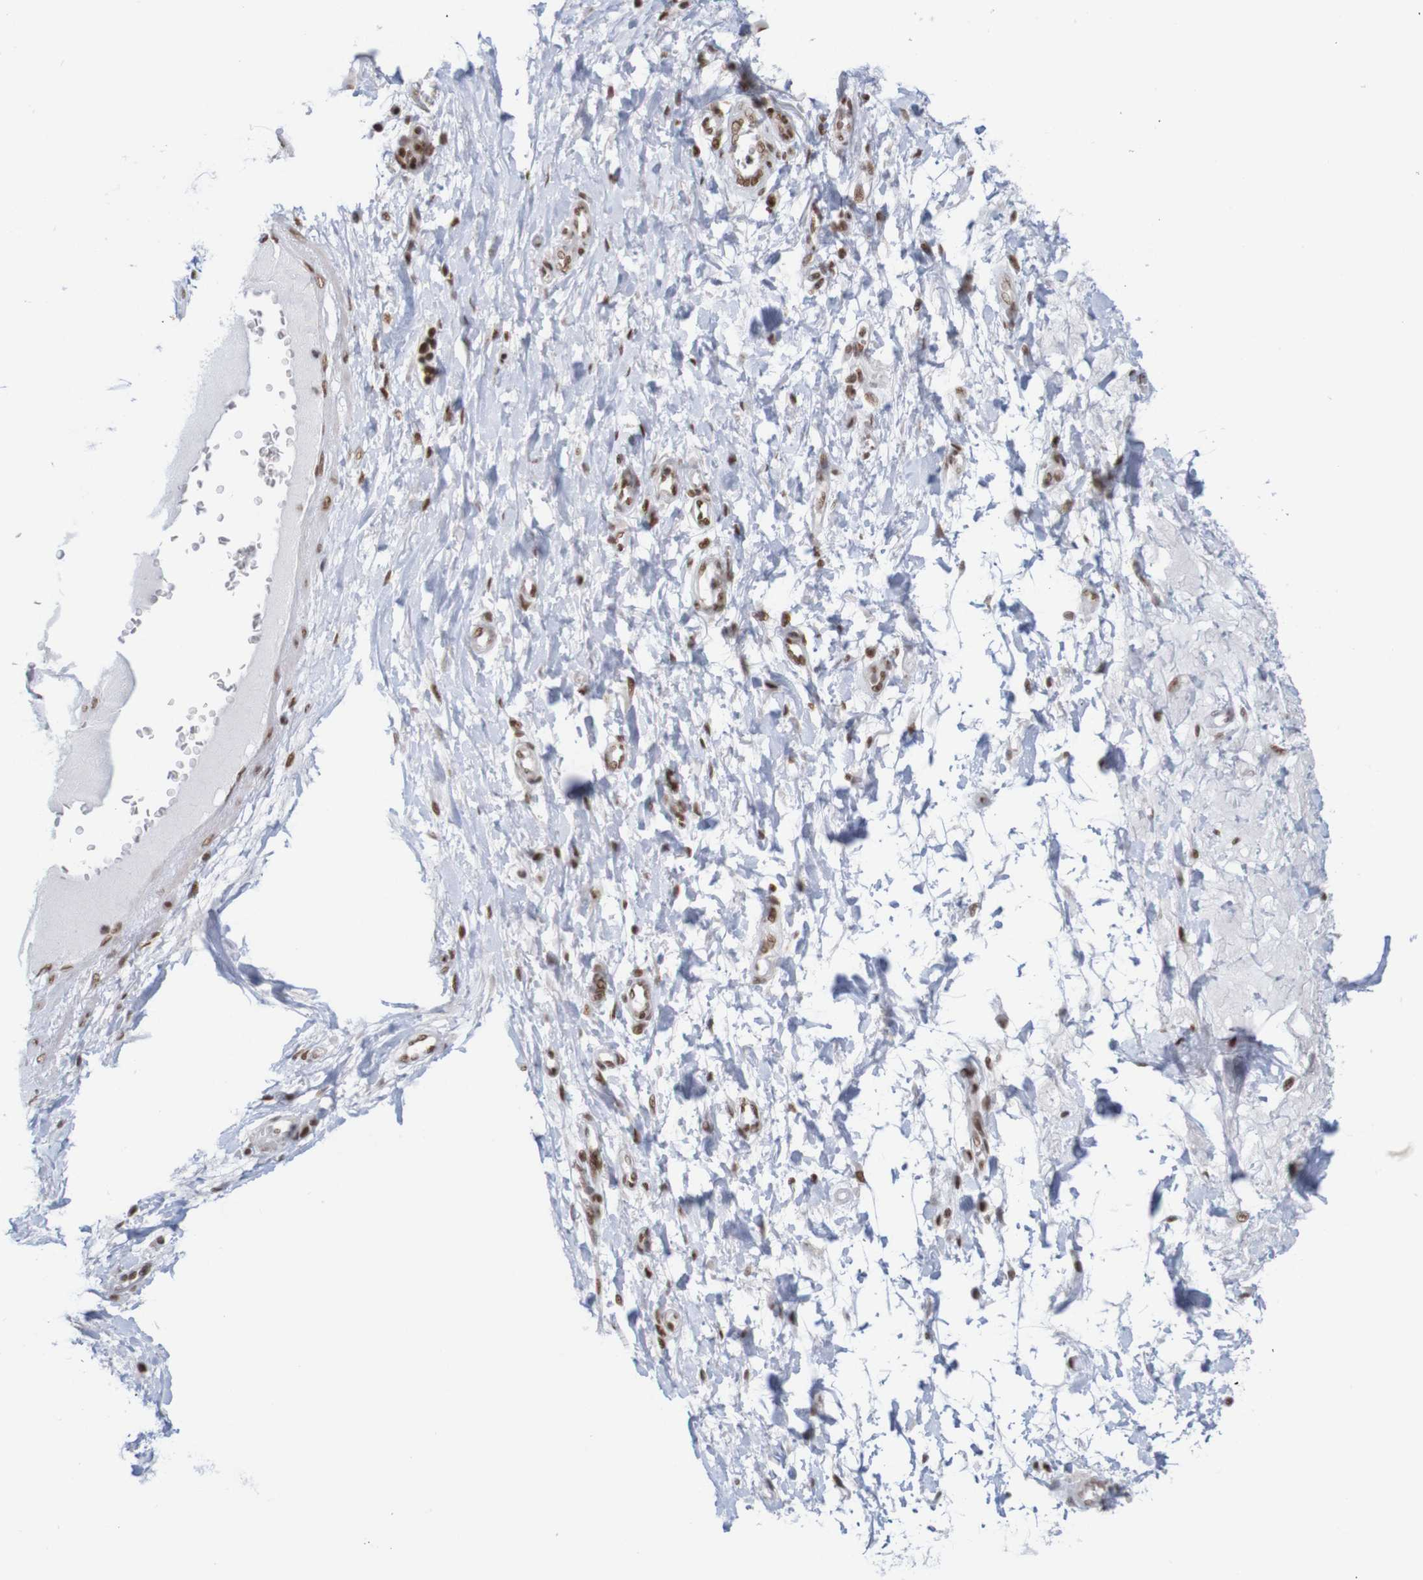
{"staining": {"intensity": "moderate", "quantity": ">75%", "location": "nuclear"}, "tissue": "adipose tissue", "cell_type": "Adipocytes", "image_type": "normal", "snomed": [{"axis": "morphology", "description": "Normal tissue, NOS"}, {"axis": "morphology", "description": "Adenocarcinoma, NOS"}, {"axis": "topography", "description": "Esophagus"}], "caption": "IHC micrograph of benign adipose tissue stained for a protein (brown), which exhibits medium levels of moderate nuclear staining in approximately >75% of adipocytes.", "gene": "THRAP3", "patient": {"sex": "male", "age": 62}}